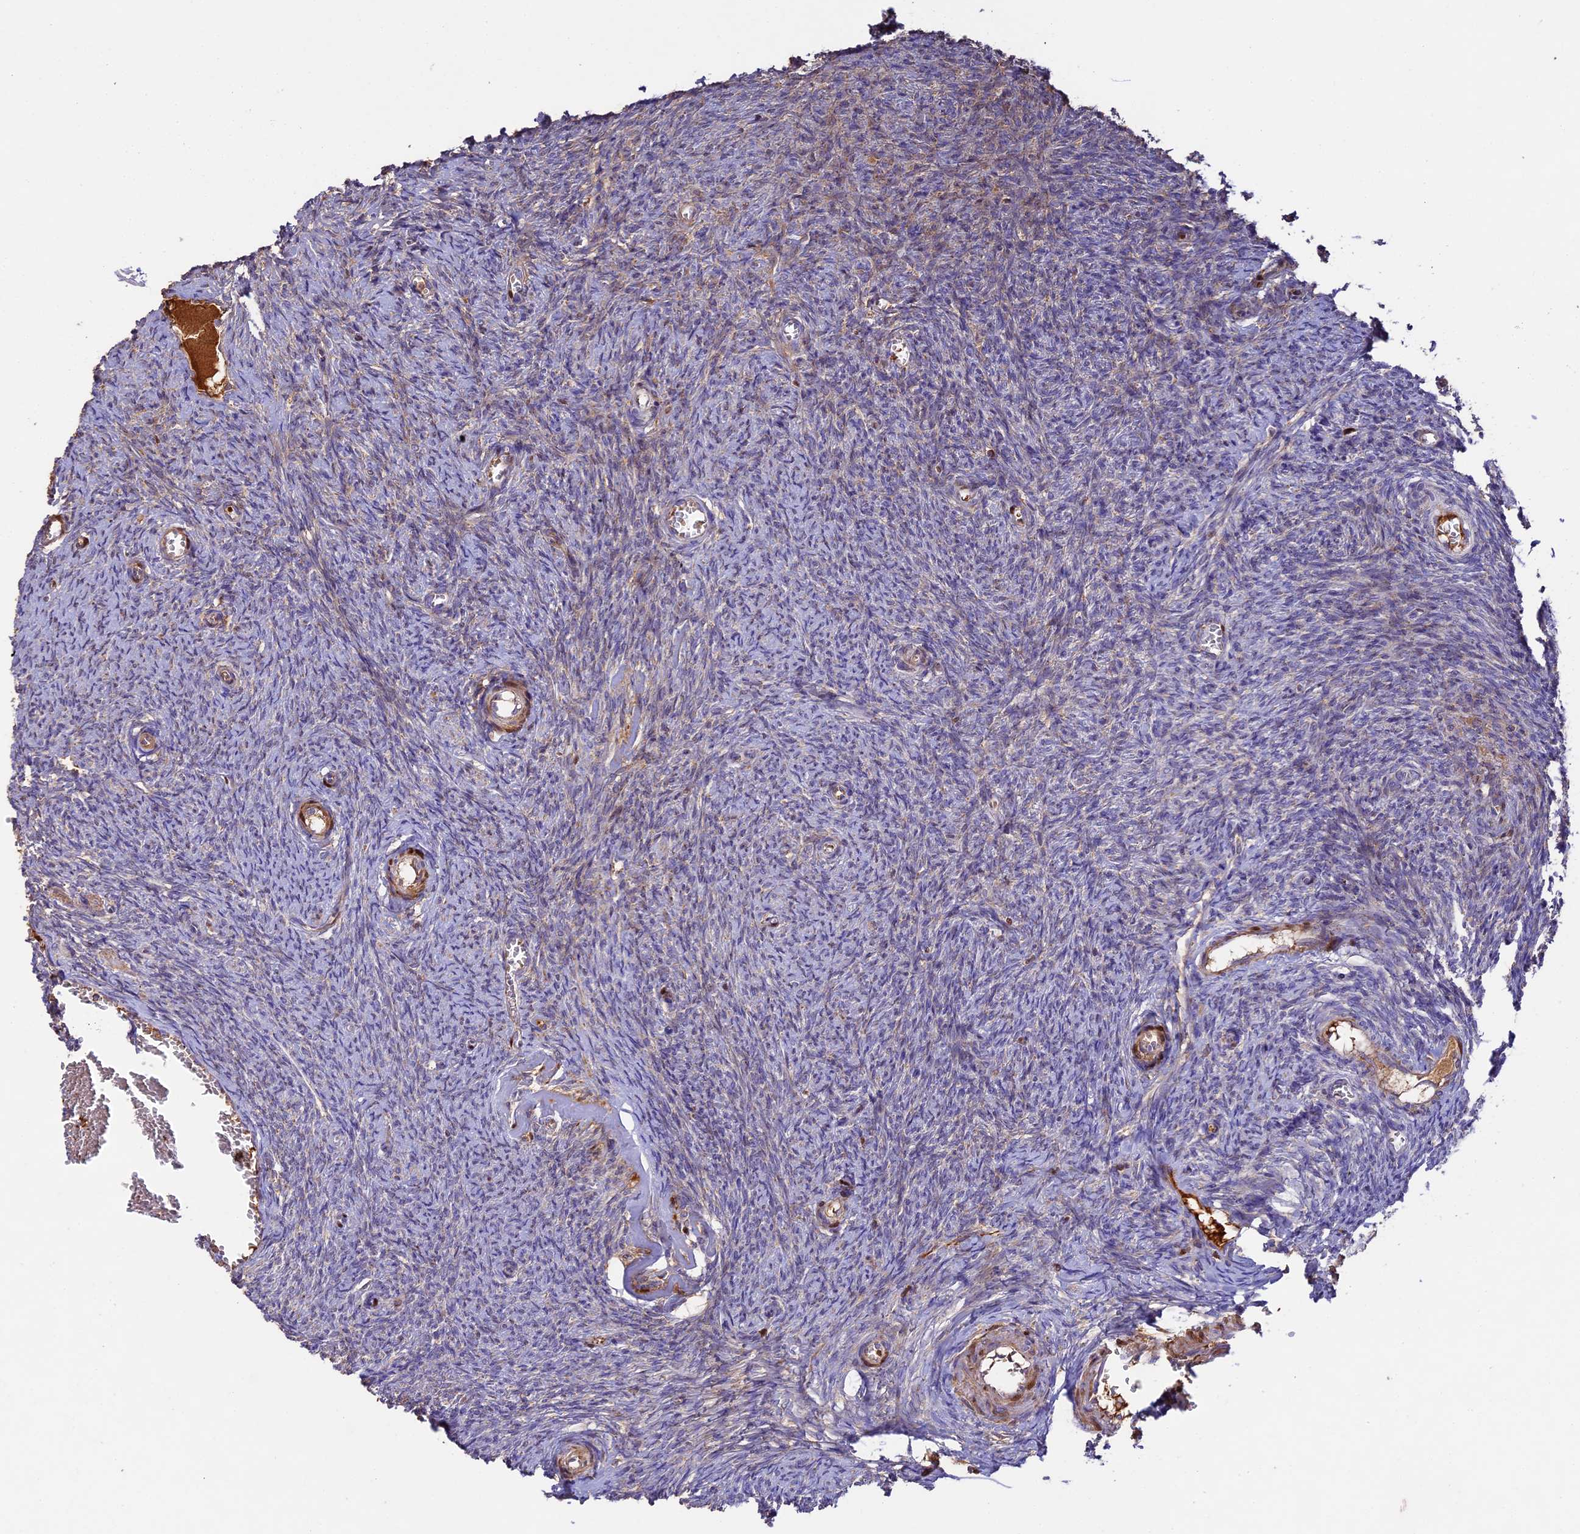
{"staining": {"intensity": "weak", "quantity": ">75%", "location": "cytoplasmic/membranous"}, "tissue": "ovary", "cell_type": "Follicle cells", "image_type": "normal", "snomed": [{"axis": "morphology", "description": "Normal tissue, NOS"}, {"axis": "topography", "description": "Ovary"}], "caption": "Immunohistochemistry (IHC) of normal ovary demonstrates low levels of weak cytoplasmic/membranous expression in approximately >75% of follicle cells.", "gene": "OCEL1", "patient": {"sex": "female", "age": 44}}